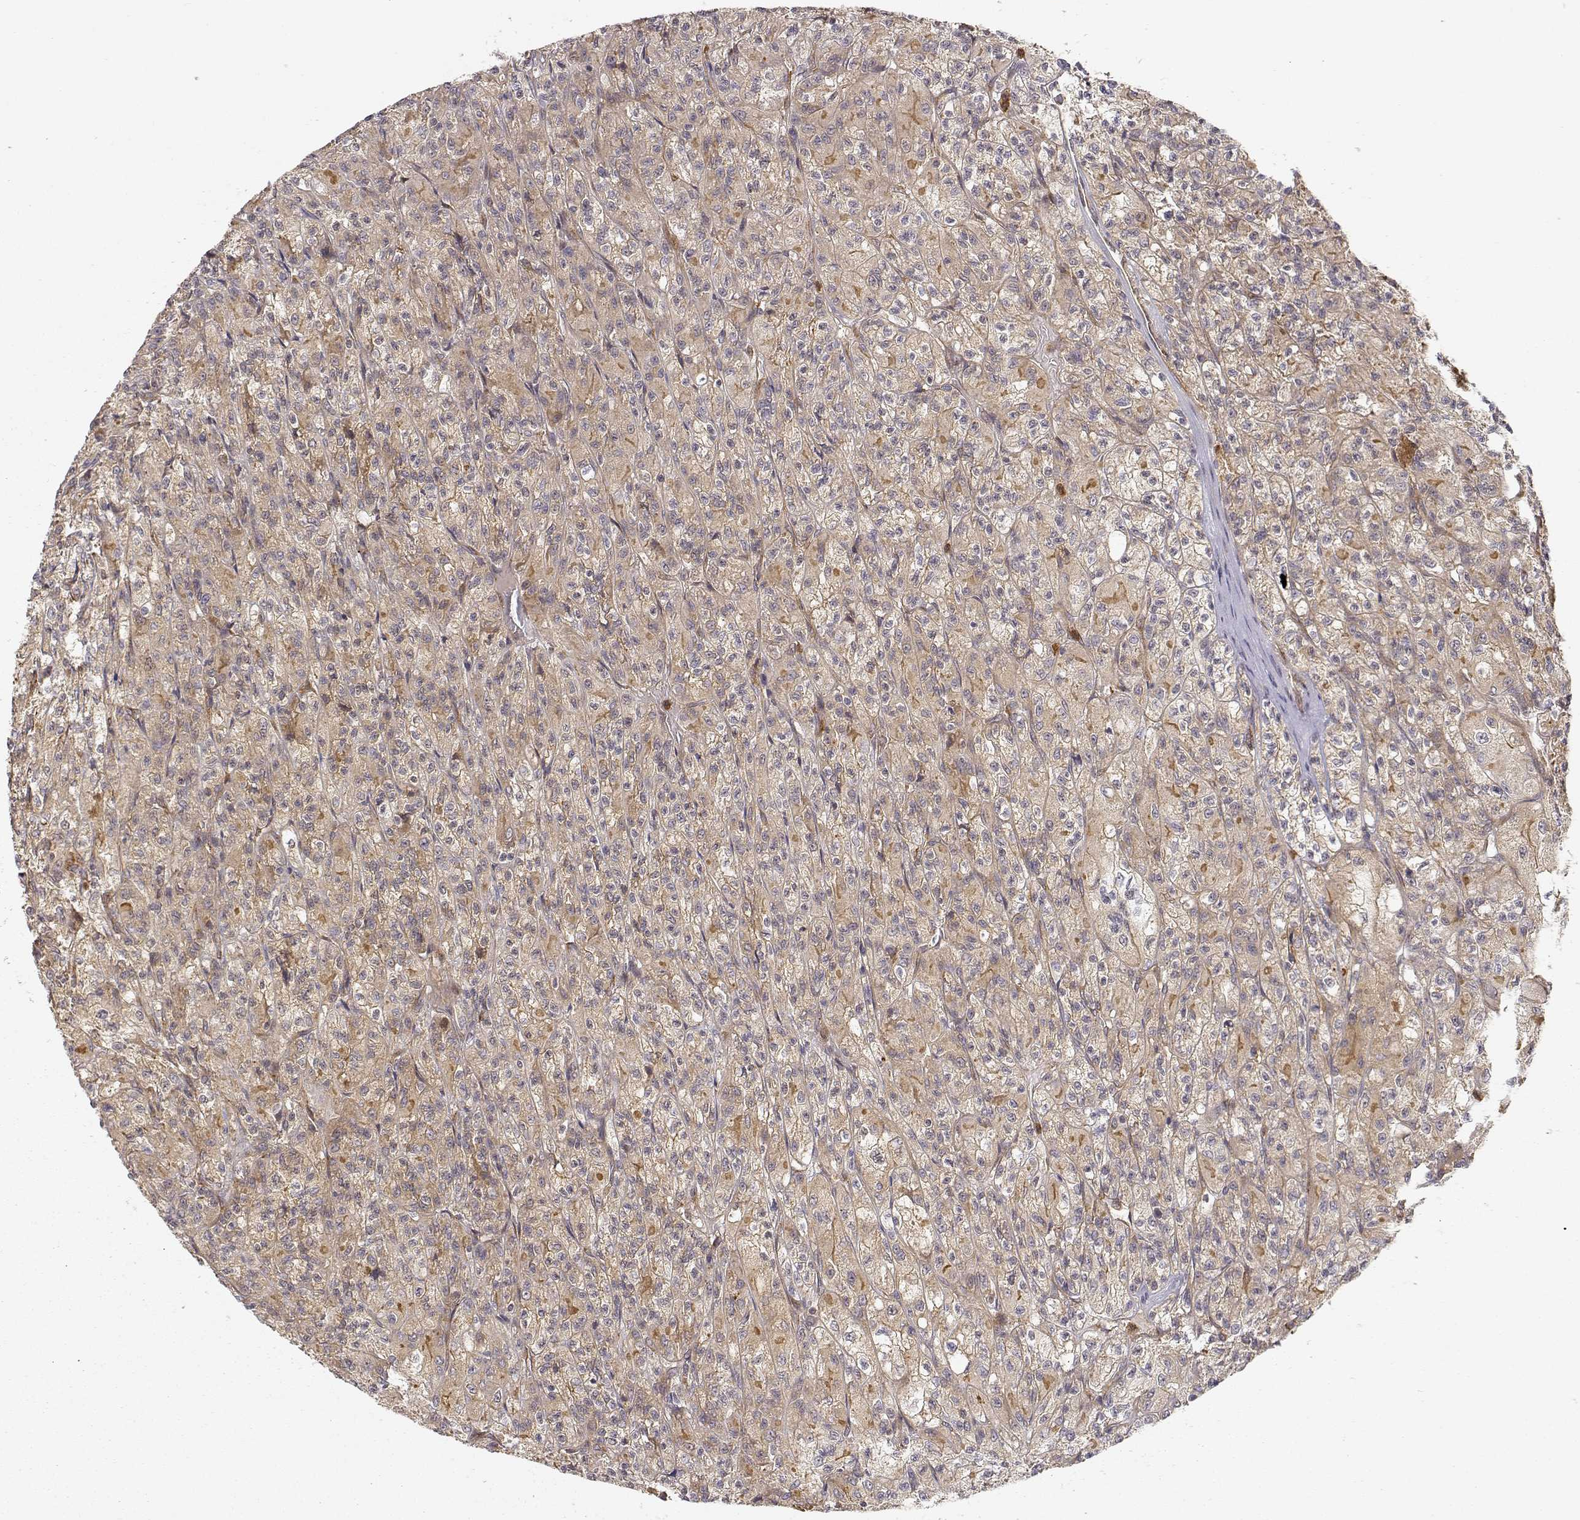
{"staining": {"intensity": "weak", "quantity": ">75%", "location": "cytoplasmic/membranous"}, "tissue": "renal cancer", "cell_type": "Tumor cells", "image_type": "cancer", "snomed": [{"axis": "morphology", "description": "Adenocarcinoma, NOS"}, {"axis": "topography", "description": "Kidney"}], "caption": "Weak cytoplasmic/membranous protein staining is identified in approximately >75% of tumor cells in renal cancer (adenocarcinoma).", "gene": "CDK5RAP2", "patient": {"sex": "female", "age": 70}}